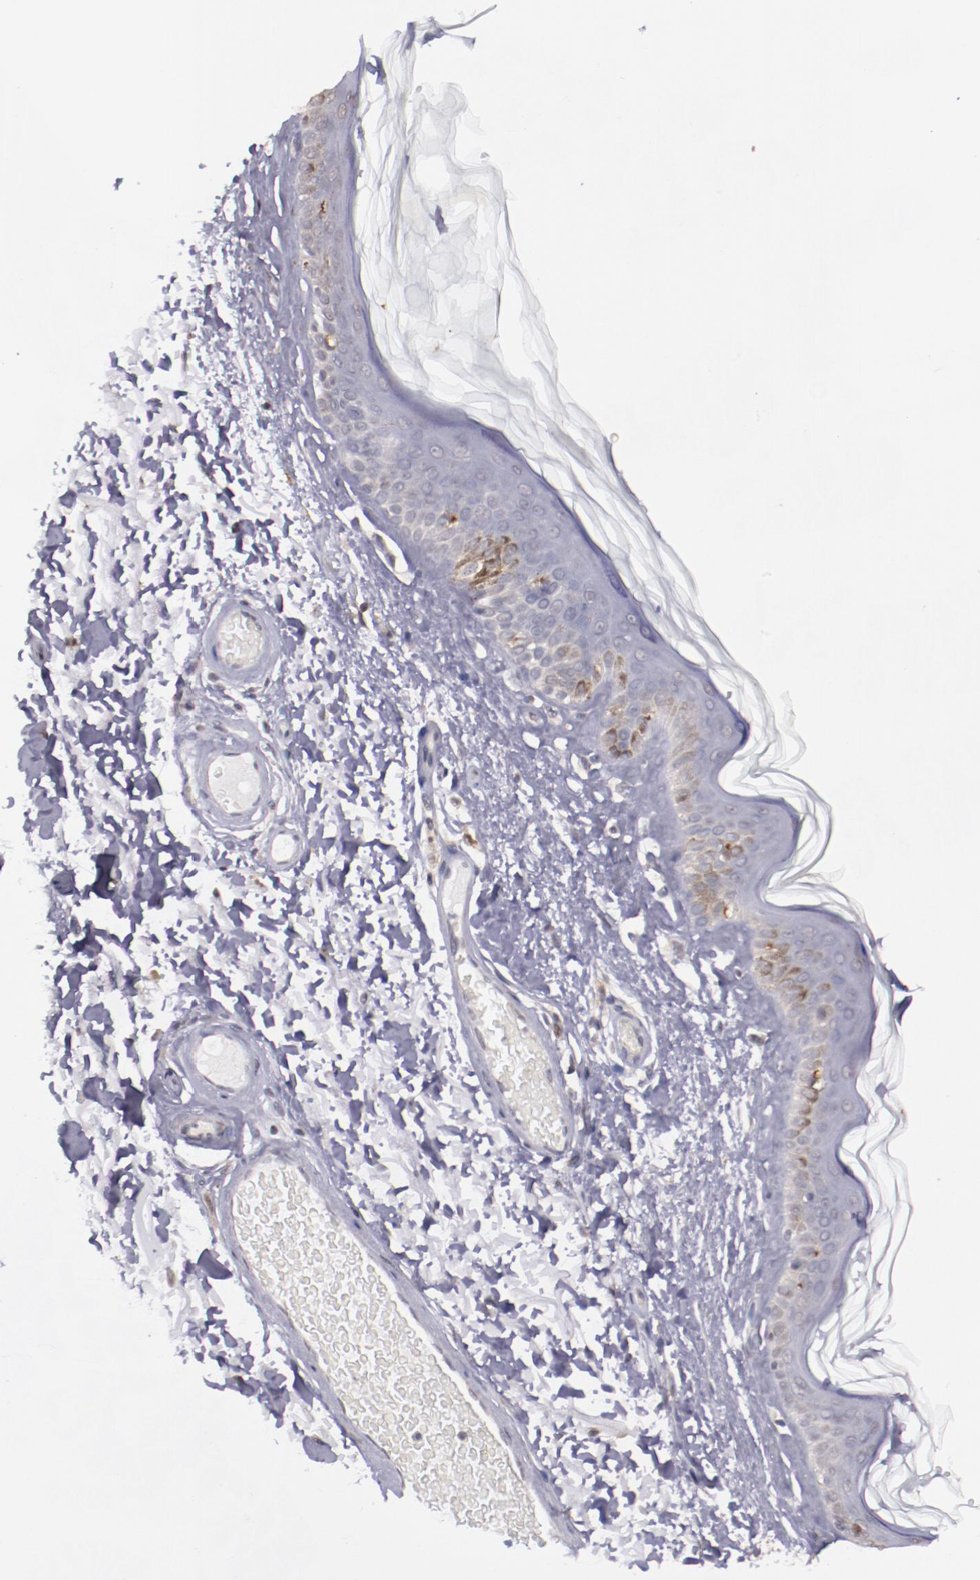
{"staining": {"intensity": "negative", "quantity": "none", "location": "none"}, "tissue": "skin", "cell_type": "Fibroblasts", "image_type": "normal", "snomed": [{"axis": "morphology", "description": "Normal tissue, NOS"}, {"axis": "topography", "description": "Skin"}], "caption": "Micrograph shows no significant protein positivity in fibroblasts of unremarkable skin.", "gene": "NRXN3", "patient": {"sex": "male", "age": 63}}